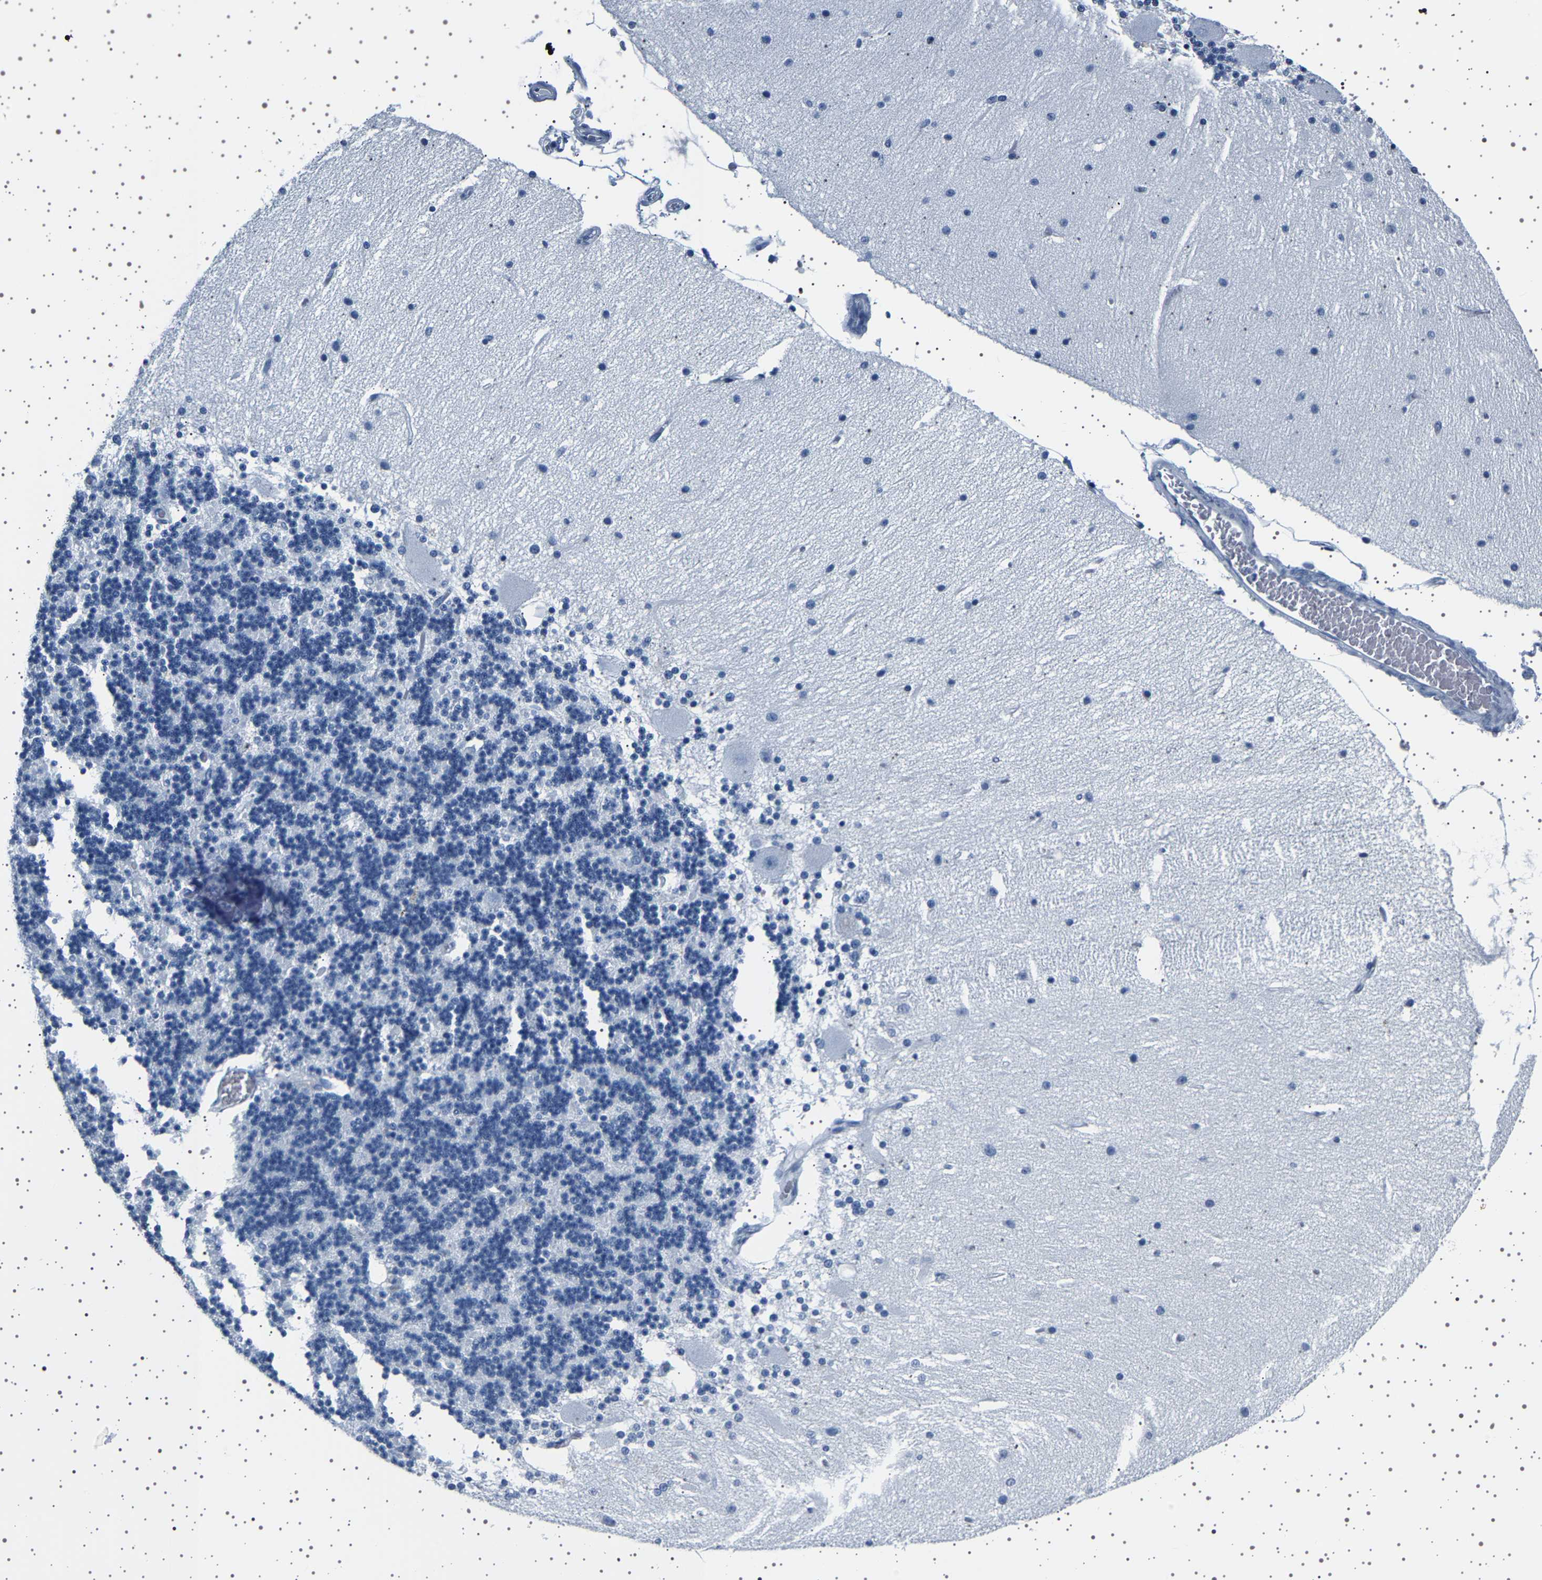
{"staining": {"intensity": "negative", "quantity": "none", "location": "none"}, "tissue": "cerebellum", "cell_type": "Cells in granular layer", "image_type": "normal", "snomed": [{"axis": "morphology", "description": "Normal tissue, NOS"}, {"axis": "topography", "description": "Cerebellum"}], "caption": "IHC of benign cerebellum demonstrates no positivity in cells in granular layer.", "gene": "TFF3", "patient": {"sex": "female", "age": 54}}